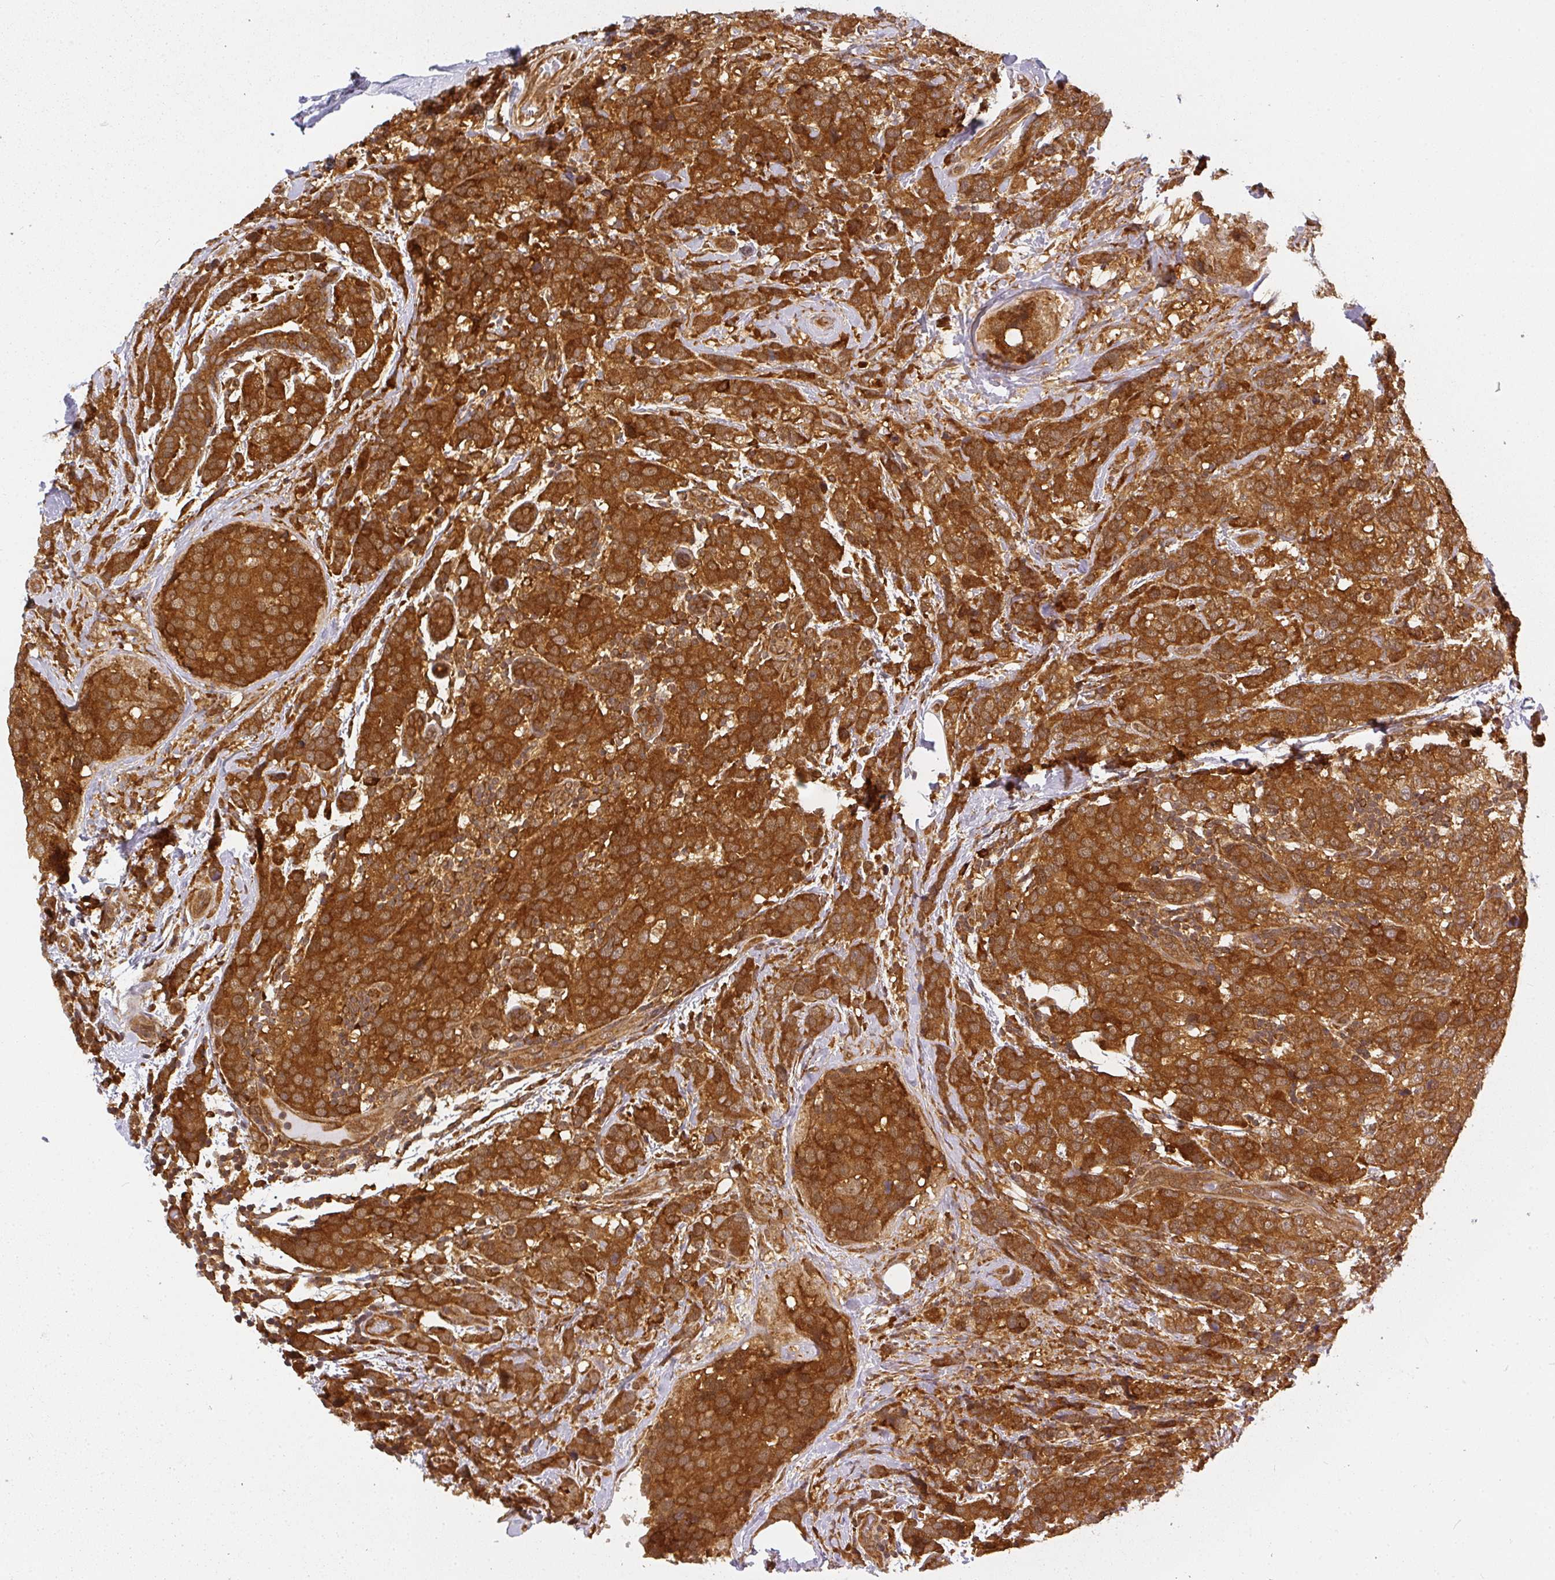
{"staining": {"intensity": "strong", "quantity": ">75%", "location": "cytoplasmic/membranous"}, "tissue": "breast cancer", "cell_type": "Tumor cells", "image_type": "cancer", "snomed": [{"axis": "morphology", "description": "Lobular carcinoma"}, {"axis": "topography", "description": "Breast"}], "caption": "Immunohistochemical staining of human breast cancer demonstrates high levels of strong cytoplasmic/membranous protein expression in approximately >75% of tumor cells.", "gene": "PPP6R3", "patient": {"sex": "female", "age": 59}}